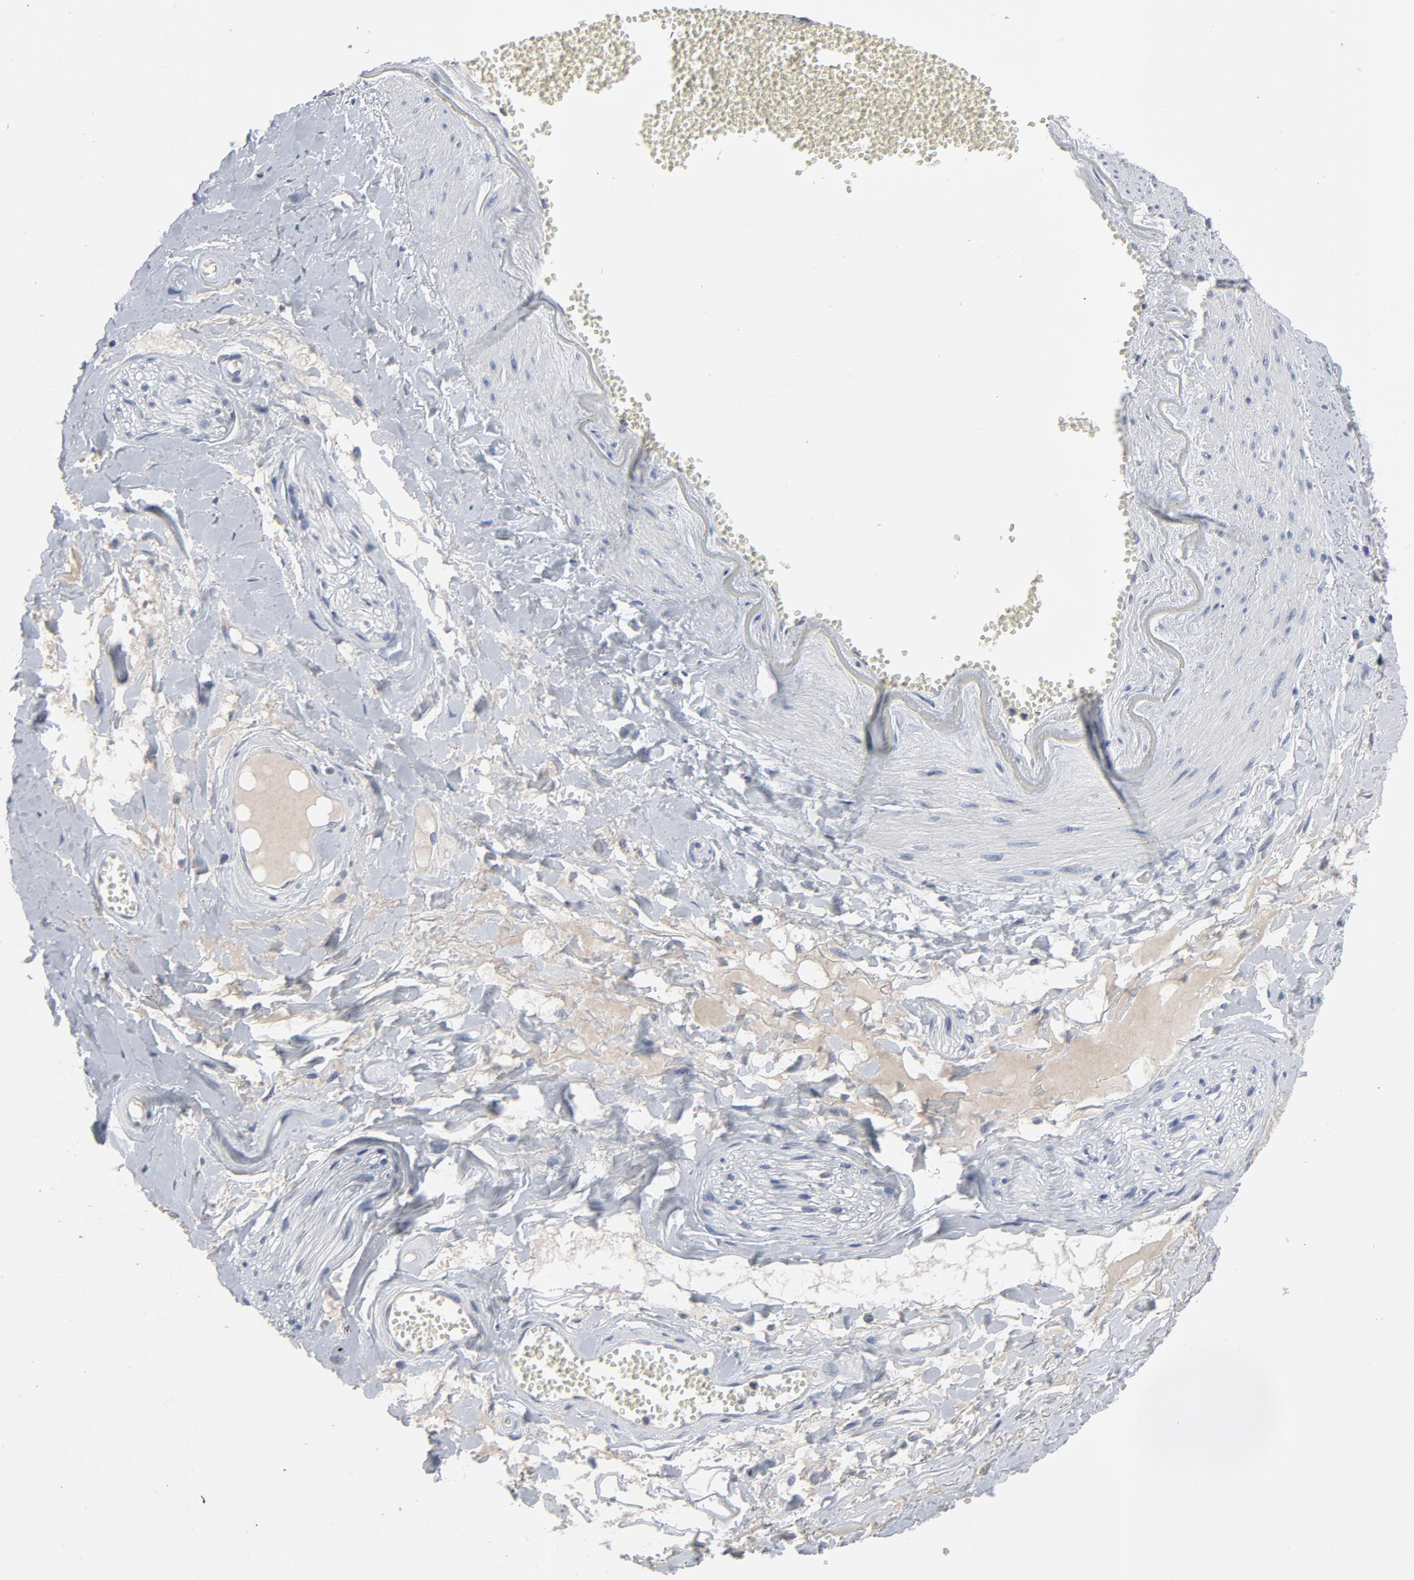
{"staining": {"intensity": "negative", "quantity": "none", "location": "none"}, "tissue": "adipose tissue", "cell_type": "Adipocytes", "image_type": "normal", "snomed": [{"axis": "morphology", "description": "Normal tissue, NOS"}, {"axis": "morphology", "description": "Inflammation, NOS"}, {"axis": "topography", "description": "Salivary gland"}, {"axis": "topography", "description": "Peripheral nerve tissue"}], "caption": "Adipocytes show no significant protein positivity in unremarkable adipose tissue. The staining is performed using DAB brown chromogen with nuclei counter-stained in using hematoxylin.", "gene": "TCL1A", "patient": {"sex": "female", "age": 75}}